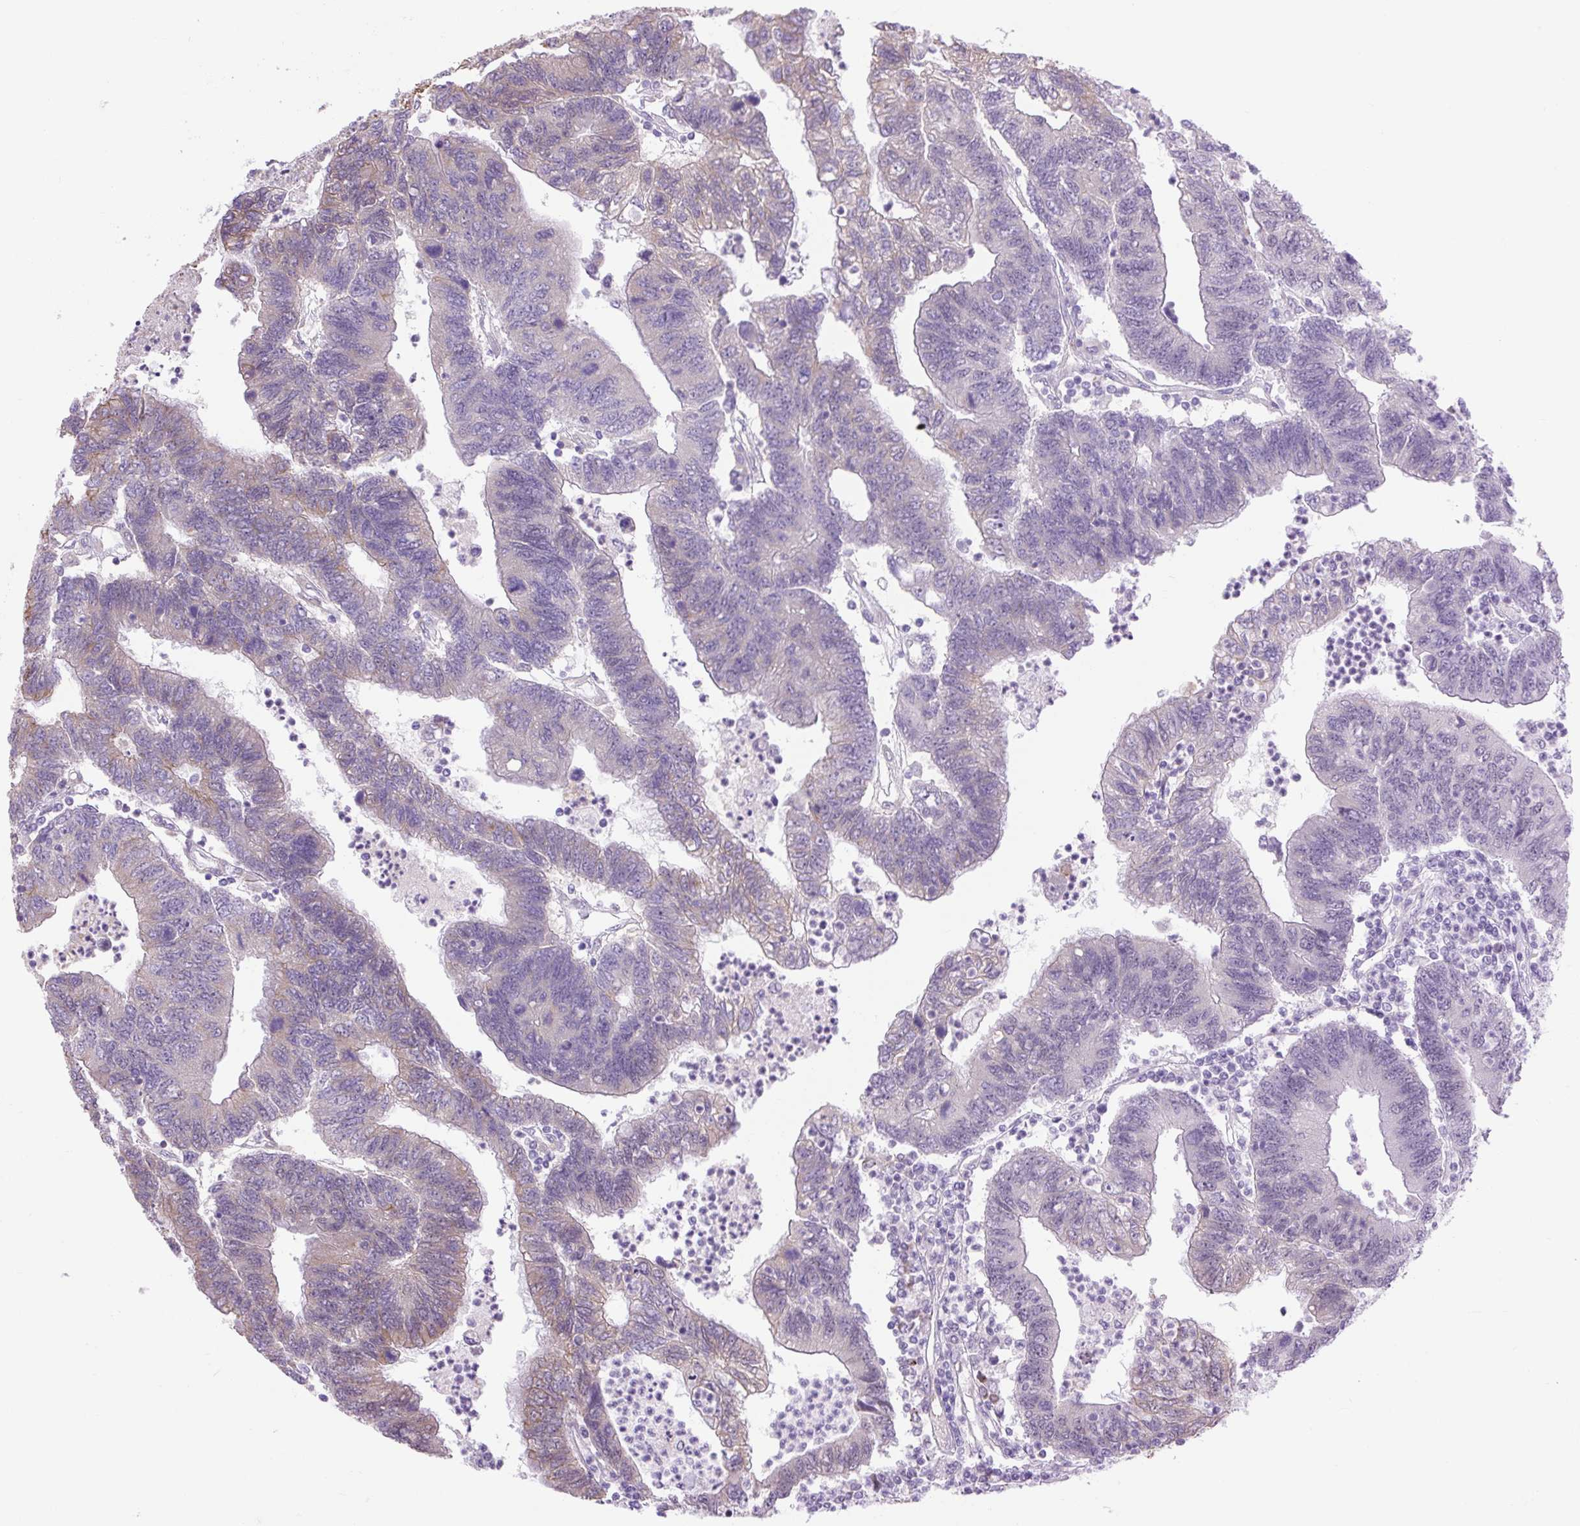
{"staining": {"intensity": "weak", "quantity": "<25%", "location": "cytoplasmic/membranous"}, "tissue": "colorectal cancer", "cell_type": "Tumor cells", "image_type": "cancer", "snomed": [{"axis": "morphology", "description": "Adenocarcinoma, NOS"}, {"axis": "topography", "description": "Colon"}], "caption": "IHC photomicrograph of neoplastic tissue: adenocarcinoma (colorectal) stained with DAB (3,3'-diaminobenzidine) exhibits no significant protein expression in tumor cells. (Brightfield microscopy of DAB immunohistochemistry at high magnification).", "gene": "SCO2", "patient": {"sex": "female", "age": 48}}